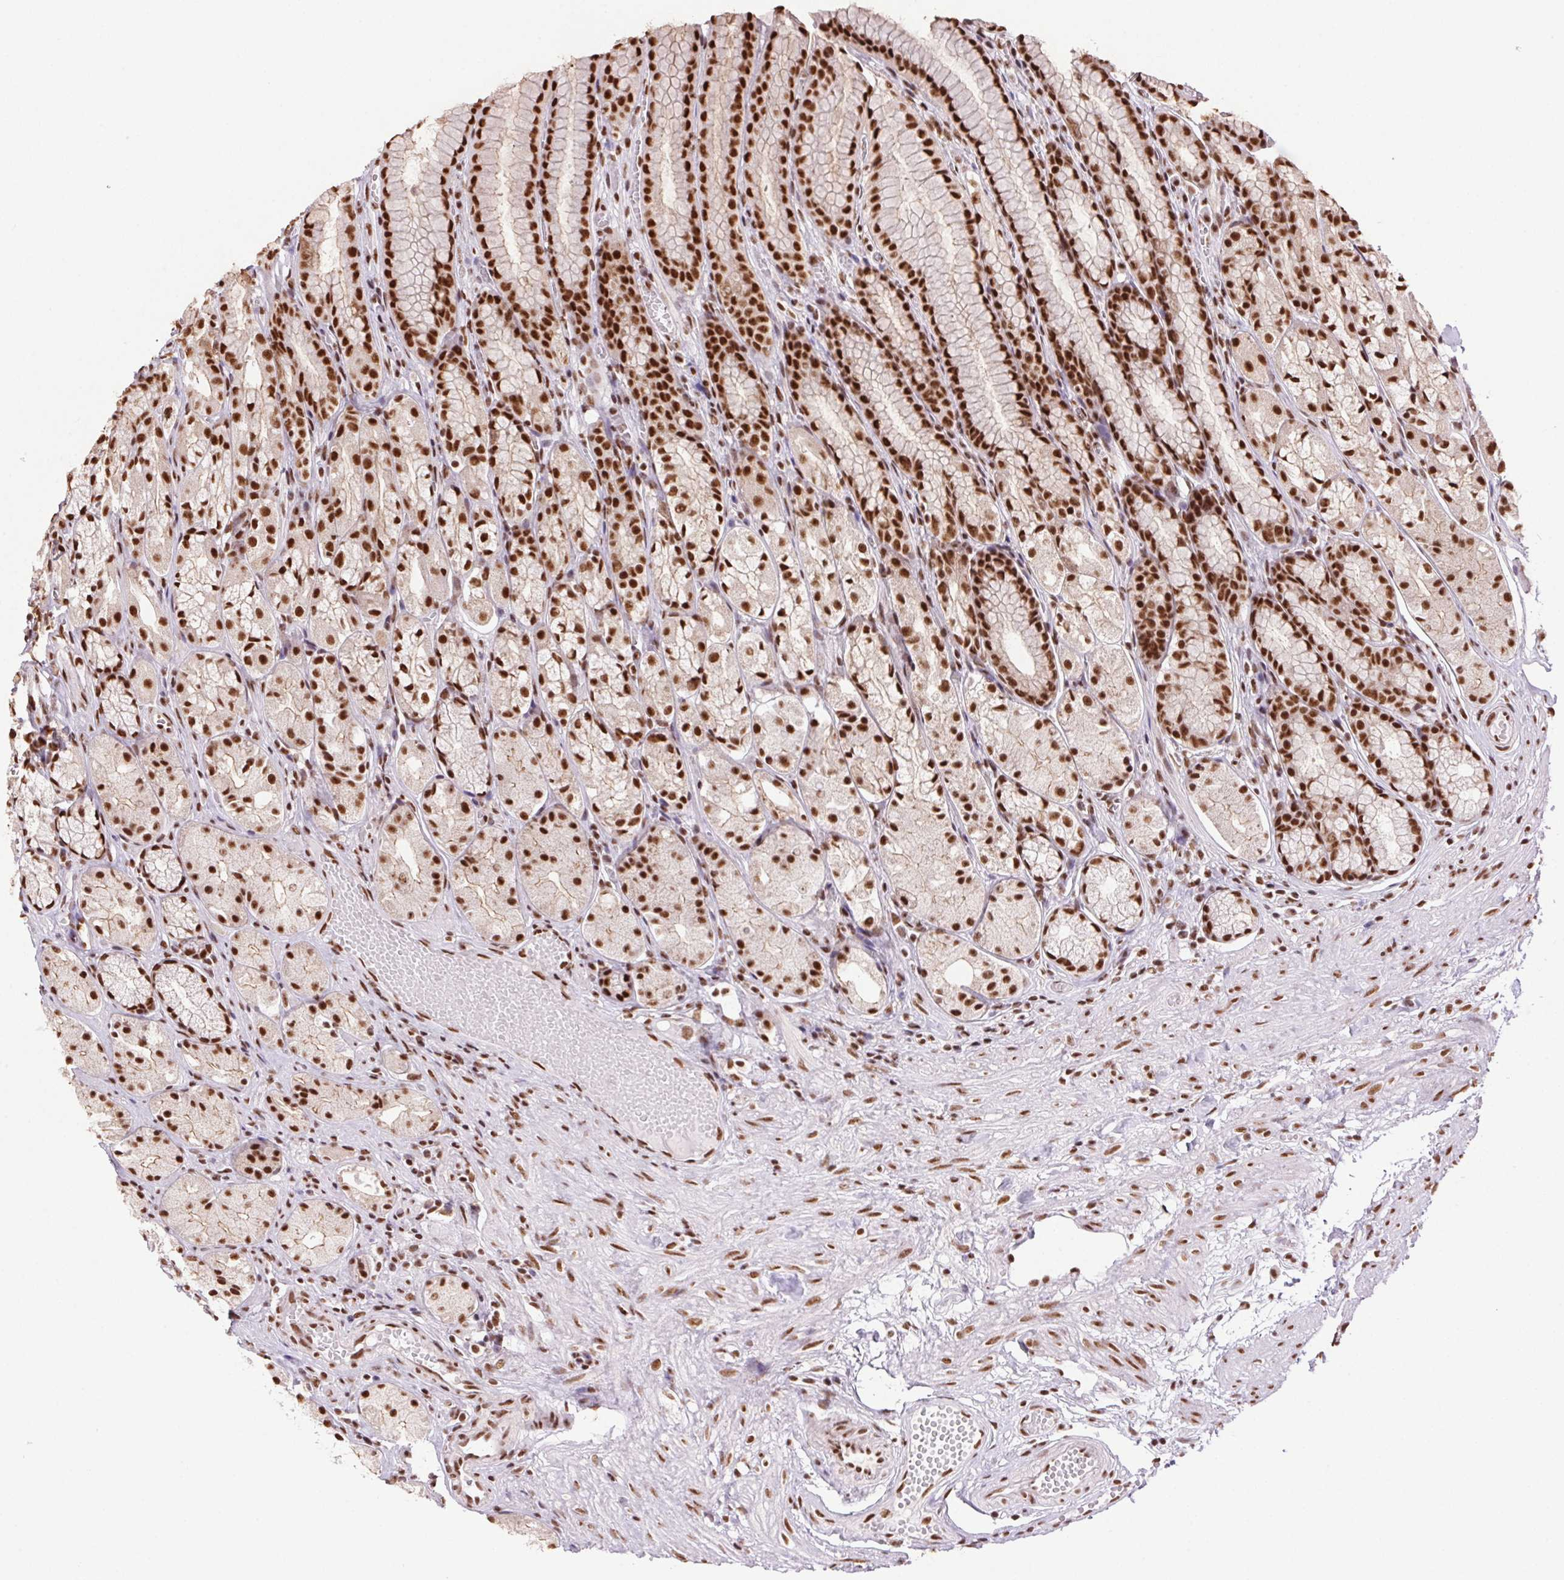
{"staining": {"intensity": "strong", "quantity": ">75%", "location": "nuclear"}, "tissue": "stomach", "cell_type": "Glandular cells", "image_type": "normal", "snomed": [{"axis": "morphology", "description": "Normal tissue, NOS"}, {"axis": "topography", "description": "Stomach"}], "caption": "Immunohistochemistry (IHC) image of benign stomach: human stomach stained using immunohistochemistry (IHC) demonstrates high levels of strong protein expression localized specifically in the nuclear of glandular cells, appearing as a nuclear brown color.", "gene": "ZNF207", "patient": {"sex": "male", "age": 70}}